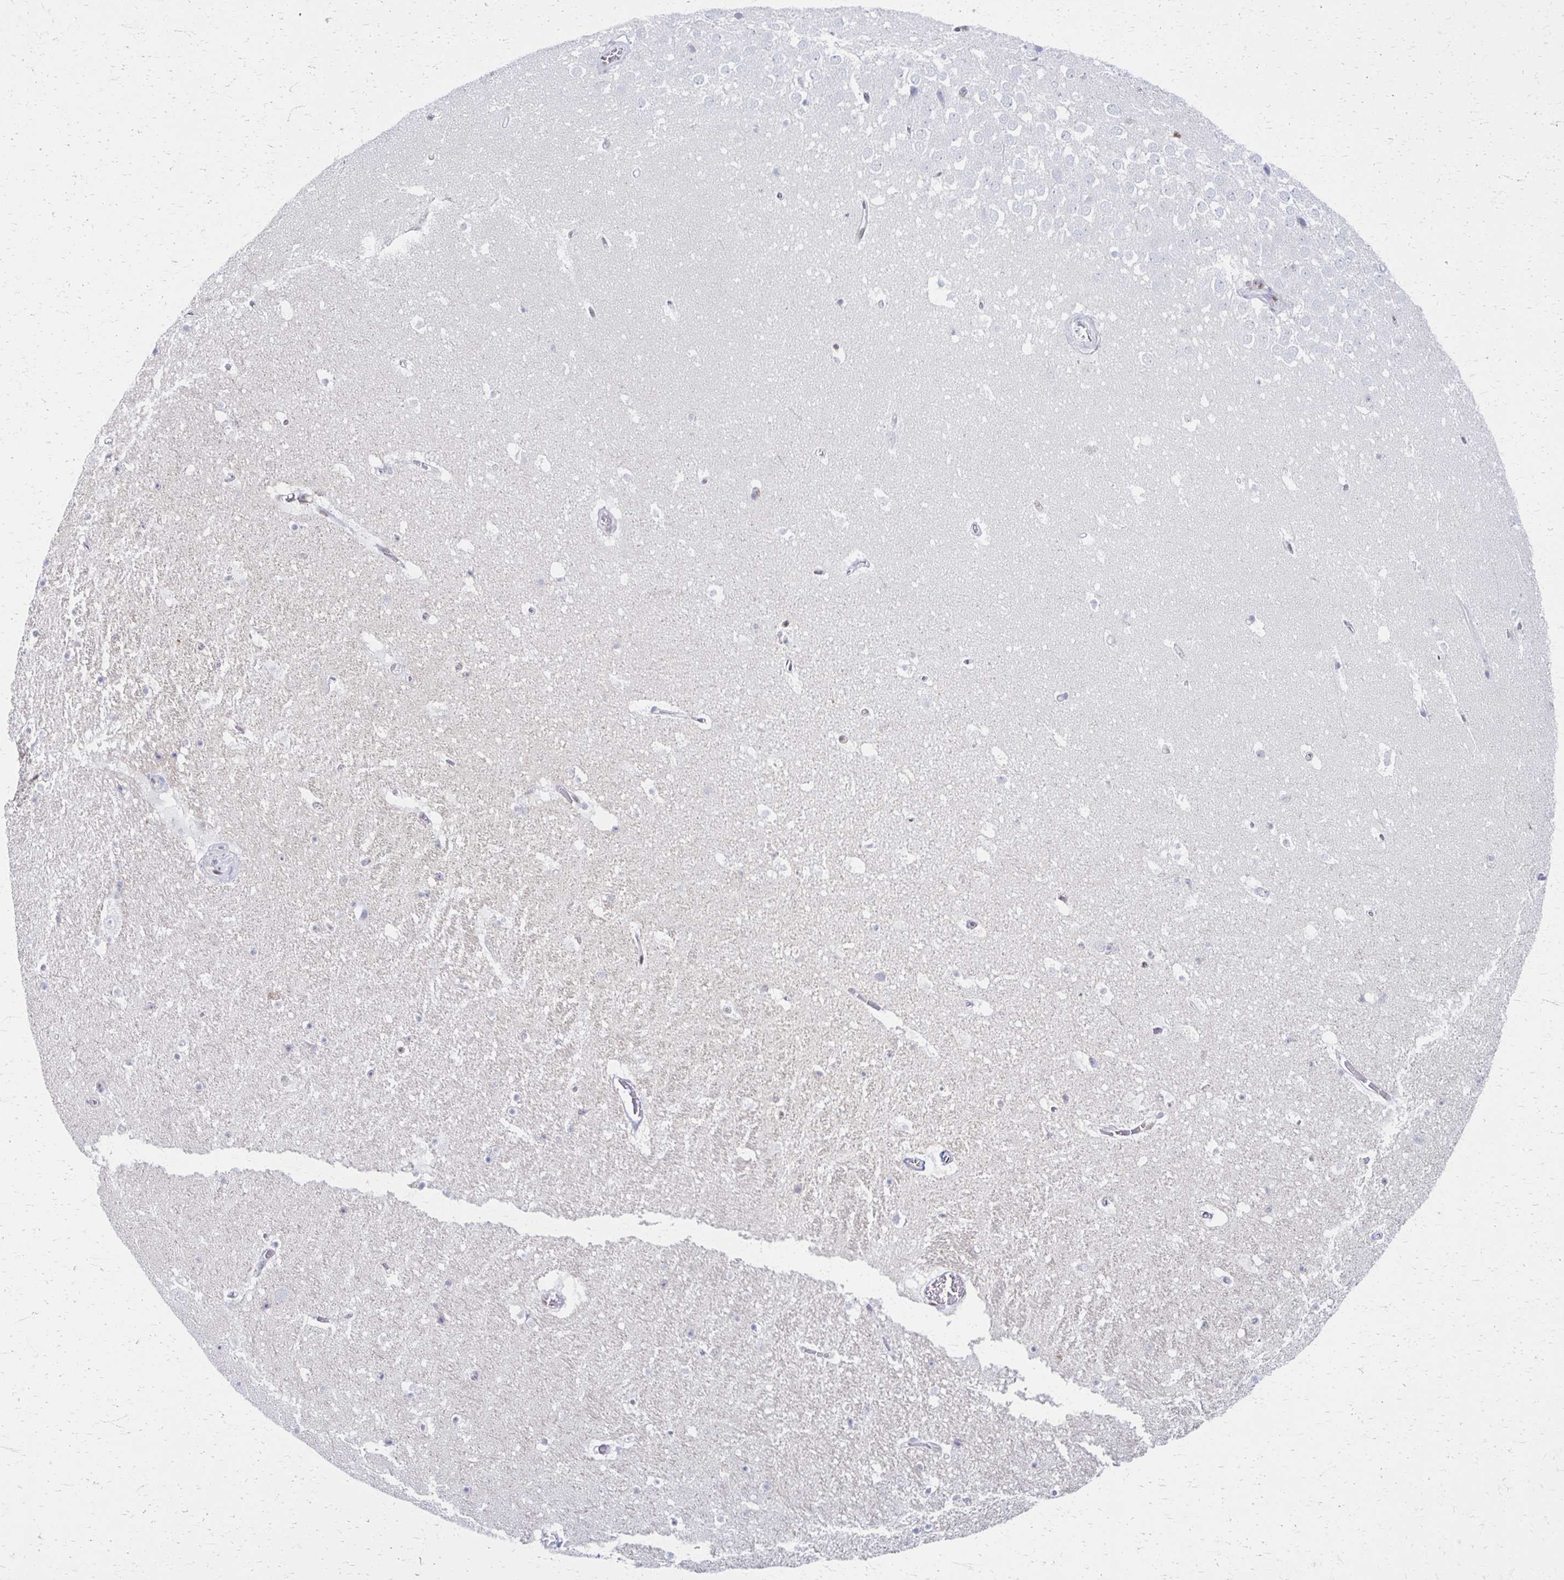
{"staining": {"intensity": "negative", "quantity": "none", "location": "none"}, "tissue": "hippocampus", "cell_type": "Glial cells", "image_type": "normal", "snomed": [{"axis": "morphology", "description": "Normal tissue, NOS"}, {"axis": "topography", "description": "Hippocampus"}], "caption": "High magnification brightfield microscopy of normal hippocampus stained with DAB (3,3'-diaminobenzidine) (brown) and counterstained with hematoxylin (blue): glial cells show no significant expression.", "gene": "IRF7", "patient": {"sex": "female", "age": 42}}